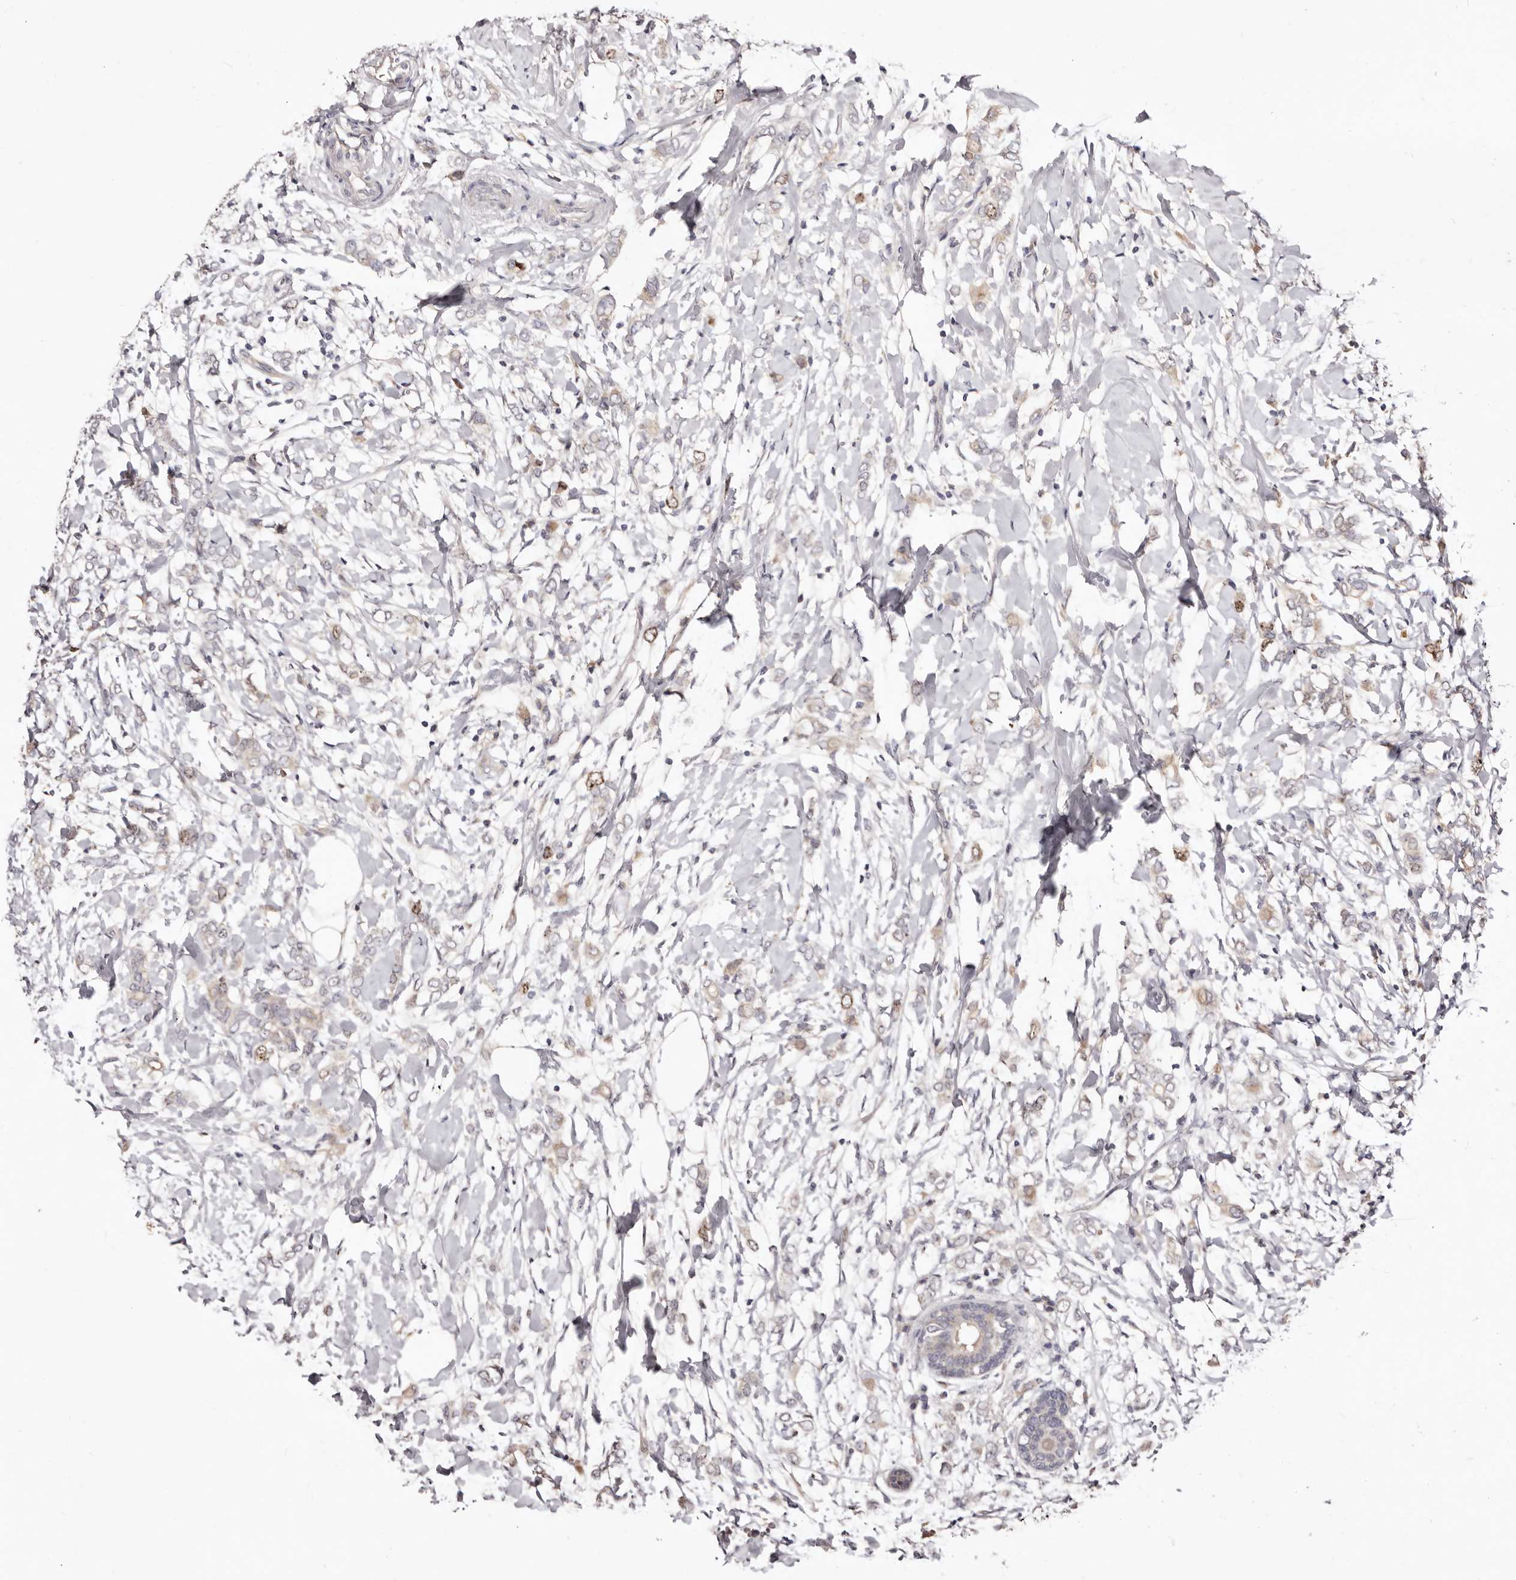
{"staining": {"intensity": "weak", "quantity": "<25%", "location": "cytoplasmic/membranous,nuclear"}, "tissue": "breast cancer", "cell_type": "Tumor cells", "image_type": "cancer", "snomed": [{"axis": "morphology", "description": "Normal tissue, NOS"}, {"axis": "morphology", "description": "Lobular carcinoma"}, {"axis": "topography", "description": "Breast"}], "caption": "Tumor cells show no significant protein staining in lobular carcinoma (breast). (Stains: DAB IHC with hematoxylin counter stain, Microscopy: brightfield microscopy at high magnification).", "gene": "CDCA8", "patient": {"sex": "female", "age": 47}}